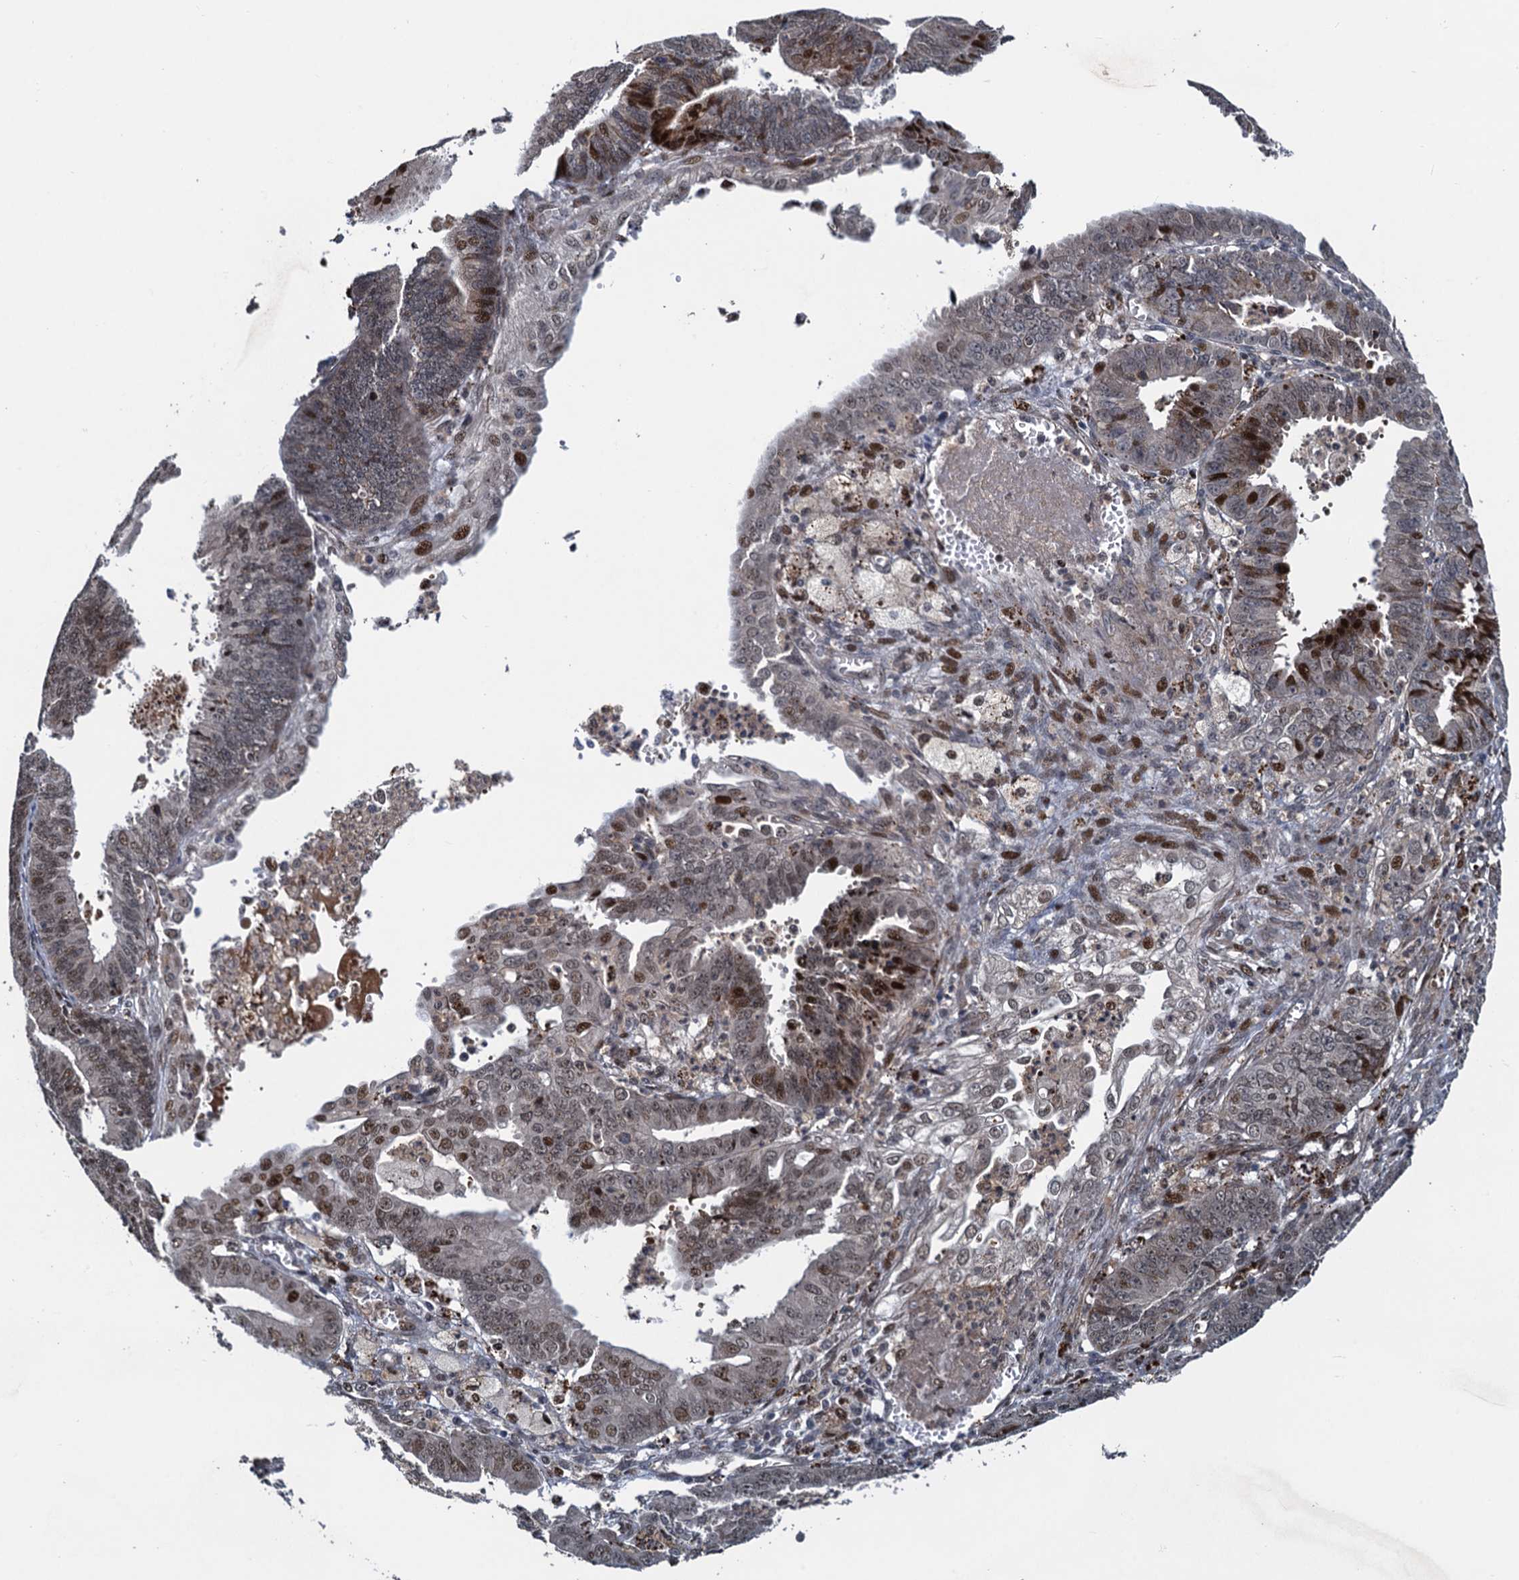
{"staining": {"intensity": "moderate", "quantity": "25%-75%", "location": "nuclear"}, "tissue": "endometrial cancer", "cell_type": "Tumor cells", "image_type": "cancer", "snomed": [{"axis": "morphology", "description": "Adenocarcinoma, NOS"}, {"axis": "topography", "description": "Endometrium"}], "caption": "There is medium levels of moderate nuclear positivity in tumor cells of endometrial cancer, as demonstrated by immunohistochemical staining (brown color).", "gene": "ATOSA", "patient": {"sex": "female", "age": 73}}